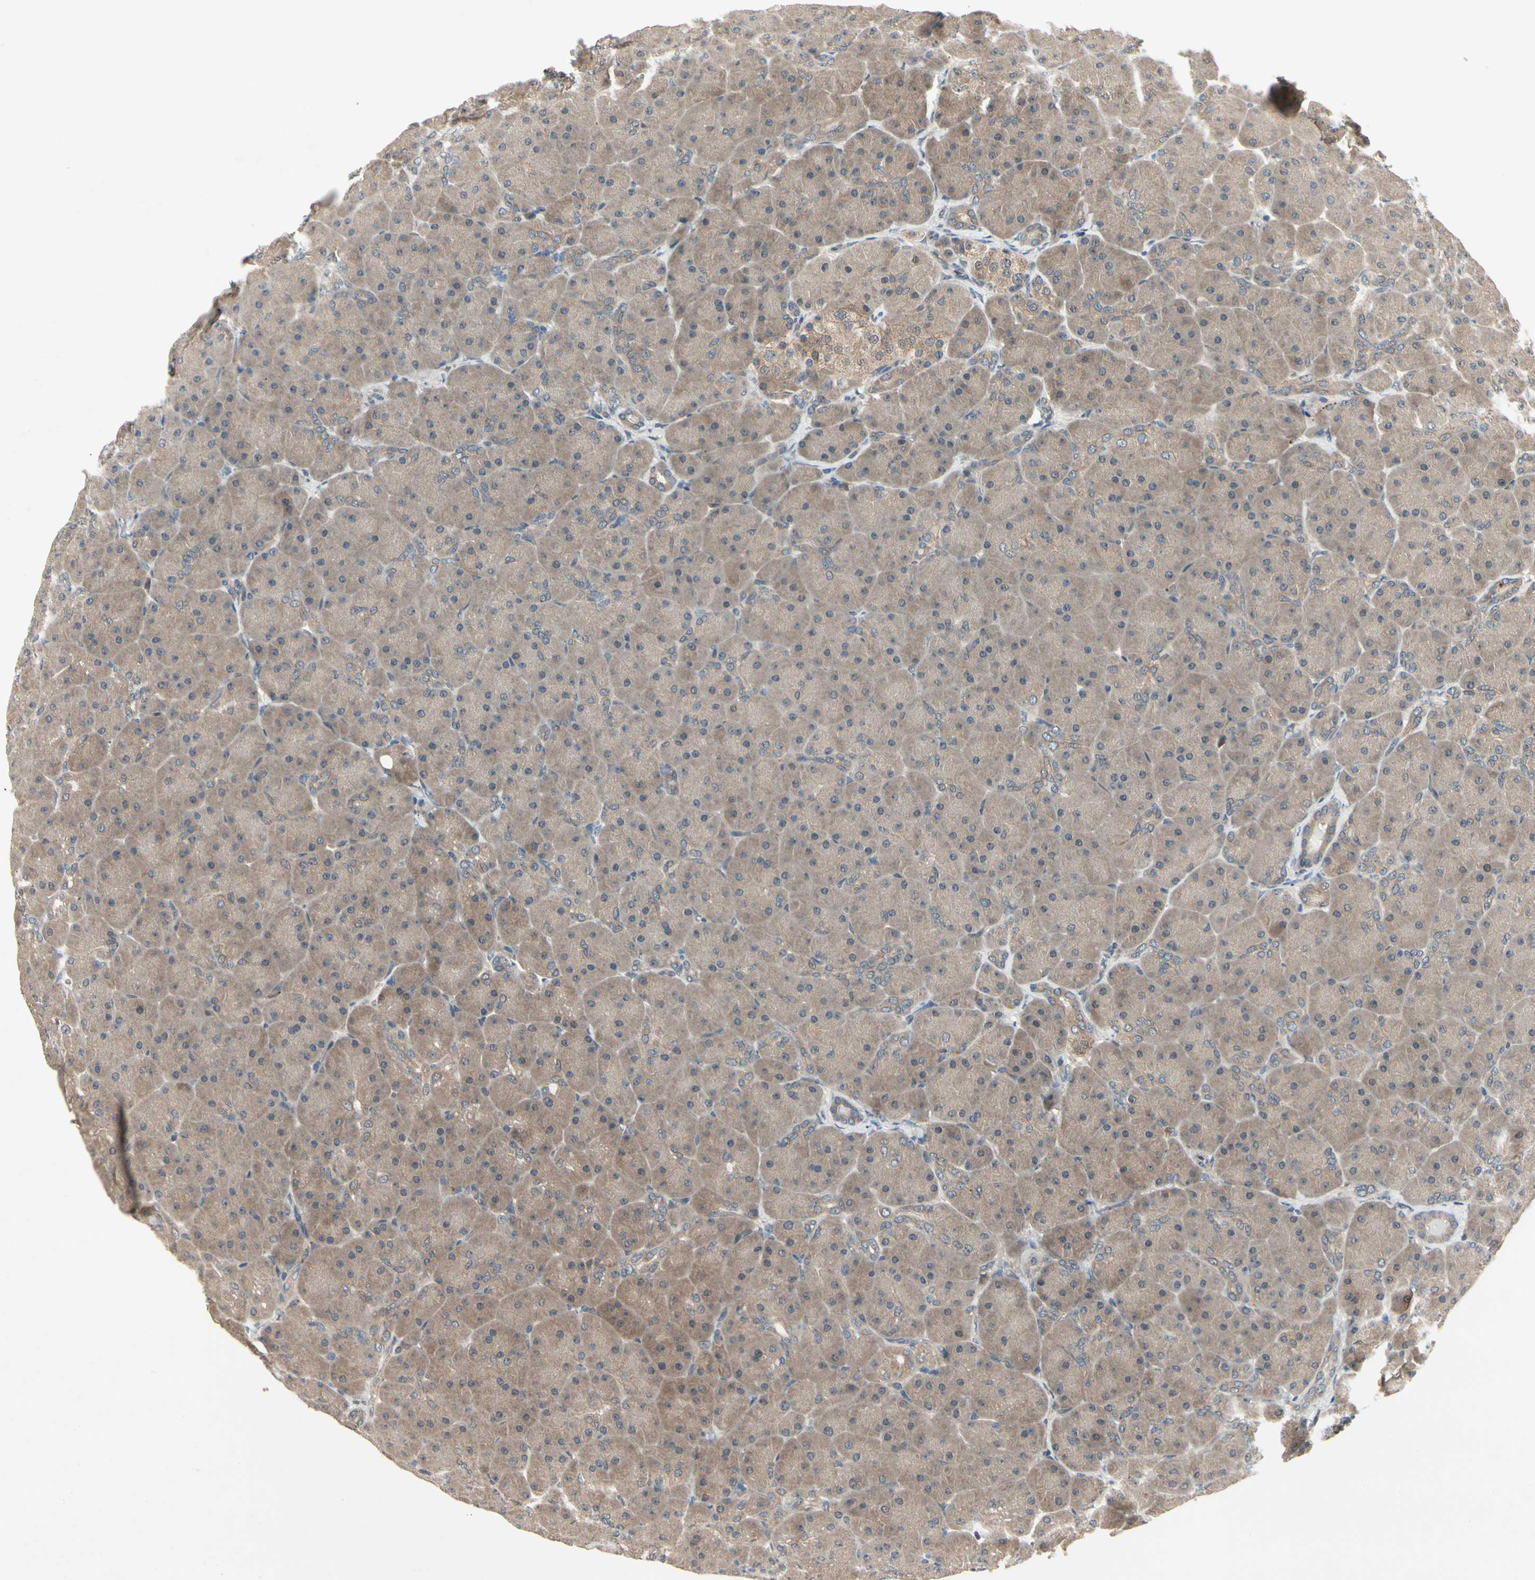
{"staining": {"intensity": "weak", "quantity": ">75%", "location": "cytoplasmic/membranous"}, "tissue": "pancreas", "cell_type": "Exocrine glandular cells", "image_type": "normal", "snomed": [{"axis": "morphology", "description": "Normal tissue, NOS"}, {"axis": "topography", "description": "Pancreas"}], "caption": "Immunohistochemical staining of unremarkable pancreas displays weak cytoplasmic/membranous protein expression in about >75% of exocrine glandular cells.", "gene": "RNF14", "patient": {"sex": "male", "age": 66}}